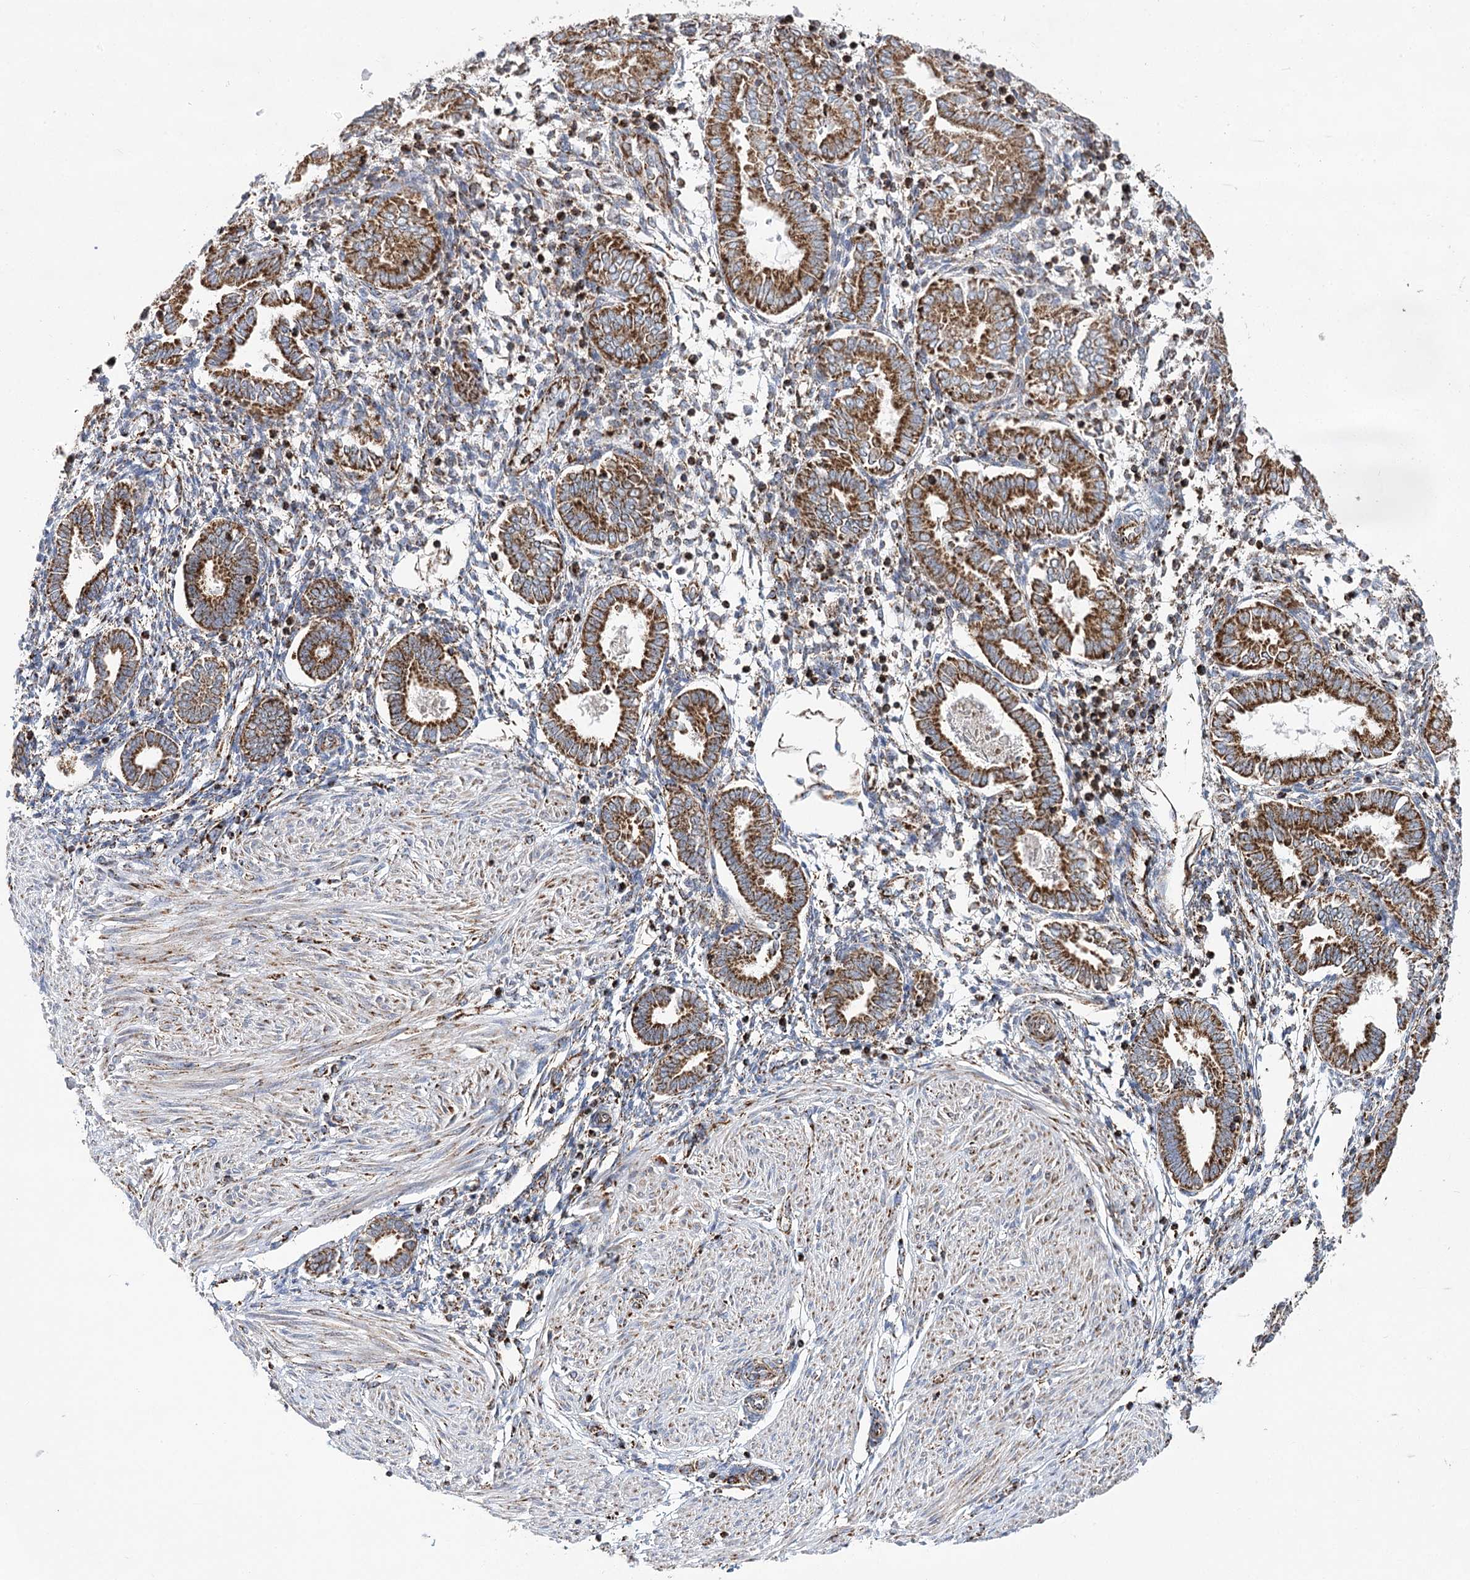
{"staining": {"intensity": "moderate", "quantity": "25%-75%", "location": "cytoplasmic/membranous"}, "tissue": "endometrium", "cell_type": "Cells in endometrial stroma", "image_type": "normal", "snomed": [{"axis": "morphology", "description": "Normal tissue, NOS"}, {"axis": "topography", "description": "Endometrium"}], "caption": "Brown immunohistochemical staining in normal endometrium demonstrates moderate cytoplasmic/membranous expression in about 25%-75% of cells in endometrial stroma. The staining was performed using DAB, with brown indicating positive protein expression. Nuclei are stained blue with hematoxylin.", "gene": "NADK2", "patient": {"sex": "female", "age": 53}}